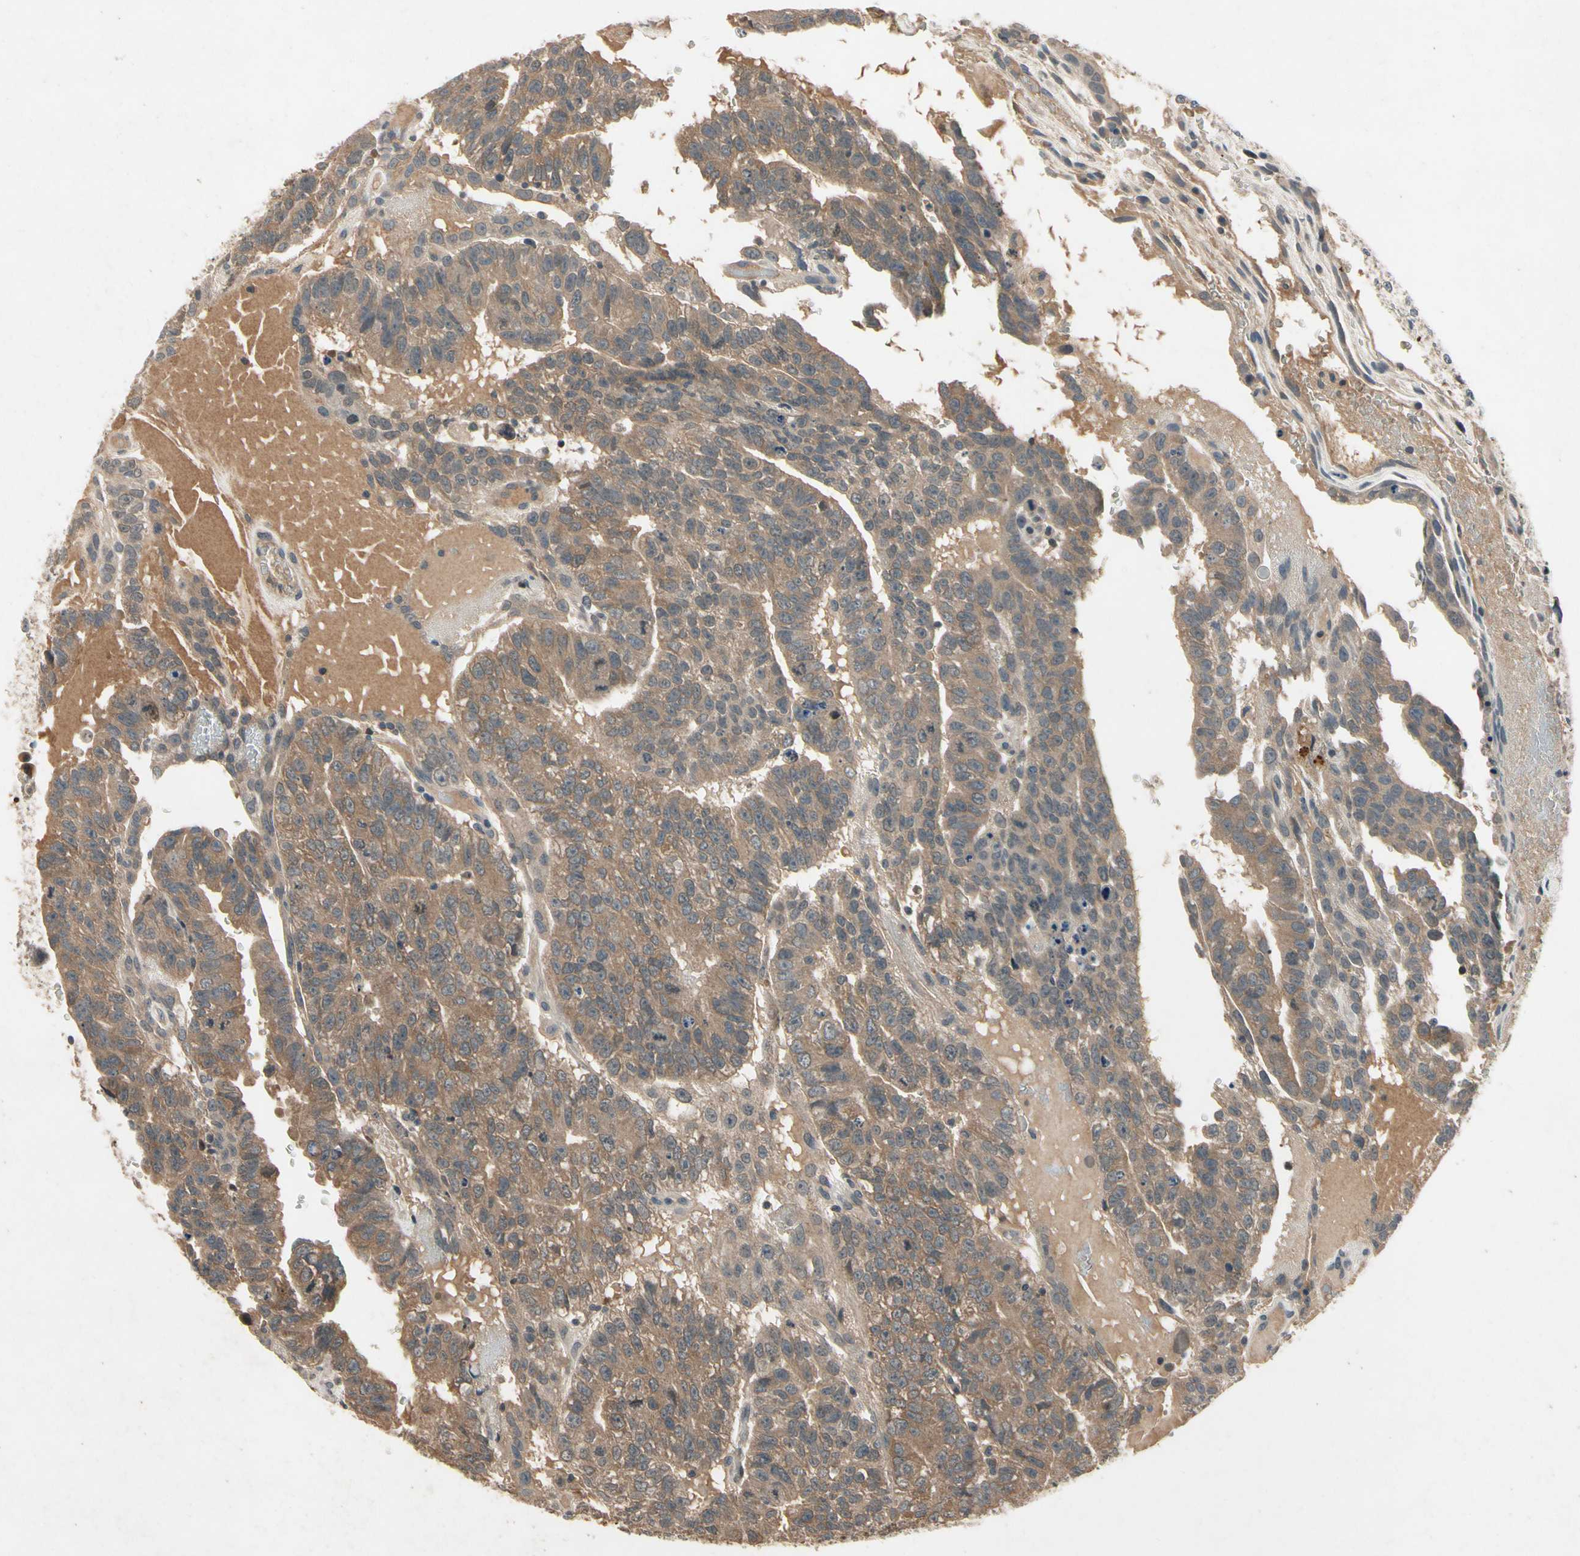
{"staining": {"intensity": "moderate", "quantity": ">75%", "location": "cytoplasmic/membranous"}, "tissue": "testis cancer", "cell_type": "Tumor cells", "image_type": "cancer", "snomed": [{"axis": "morphology", "description": "Seminoma, NOS"}, {"axis": "morphology", "description": "Carcinoma, Embryonal, NOS"}, {"axis": "topography", "description": "Testis"}], "caption": "The histopathology image exhibits a brown stain indicating the presence of a protein in the cytoplasmic/membranous of tumor cells in testis seminoma.", "gene": "DPY19L3", "patient": {"sex": "male", "age": 52}}